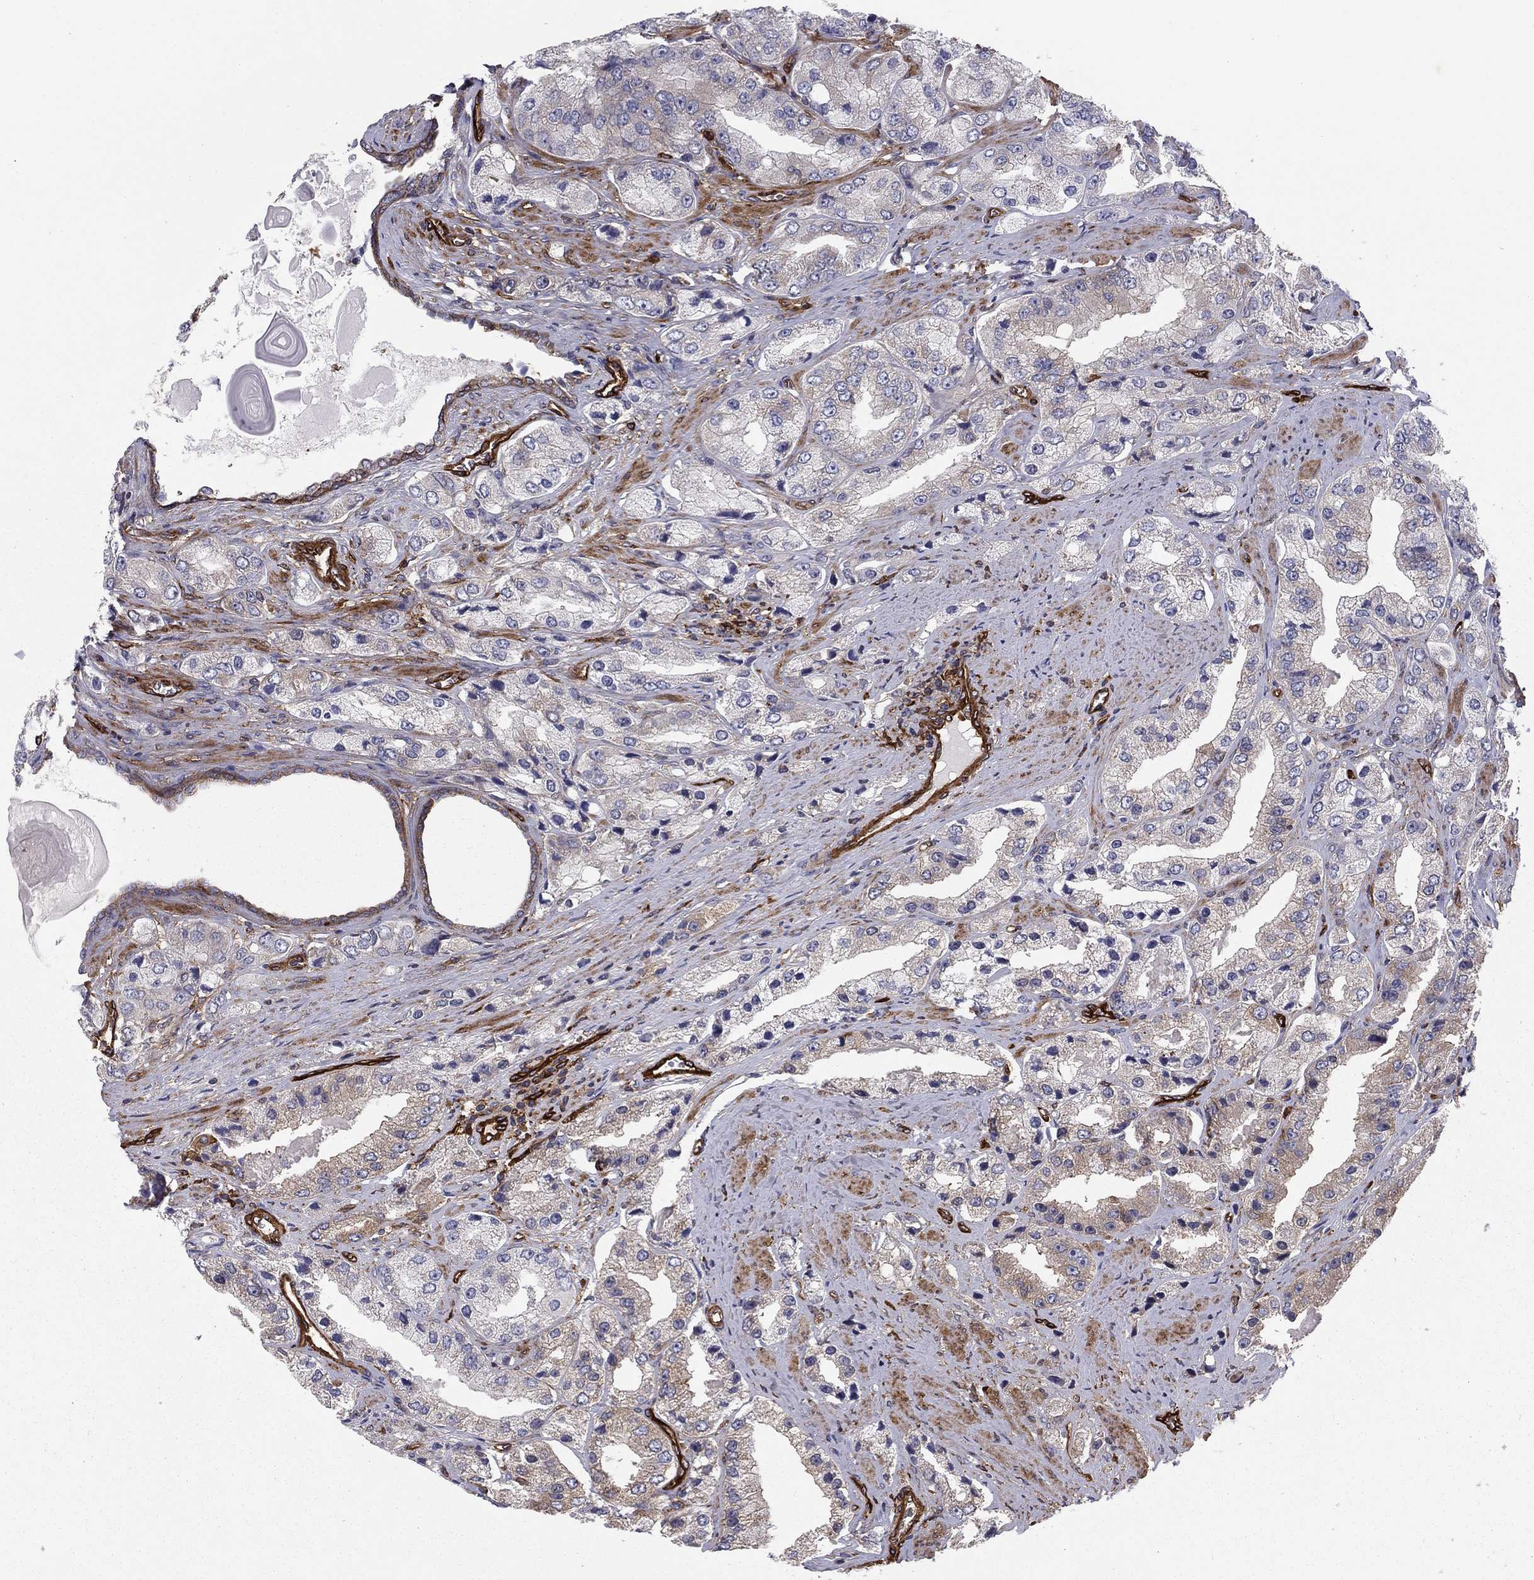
{"staining": {"intensity": "negative", "quantity": "none", "location": "none"}, "tissue": "prostate cancer", "cell_type": "Tumor cells", "image_type": "cancer", "snomed": [{"axis": "morphology", "description": "Adenocarcinoma, Low grade"}, {"axis": "topography", "description": "Prostate"}], "caption": "DAB immunohistochemical staining of human prostate cancer (adenocarcinoma (low-grade)) displays no significant positivity in tumor cells.", "gene": "EHBP1L1", "patient": {"sex": "male", "age": 69}}